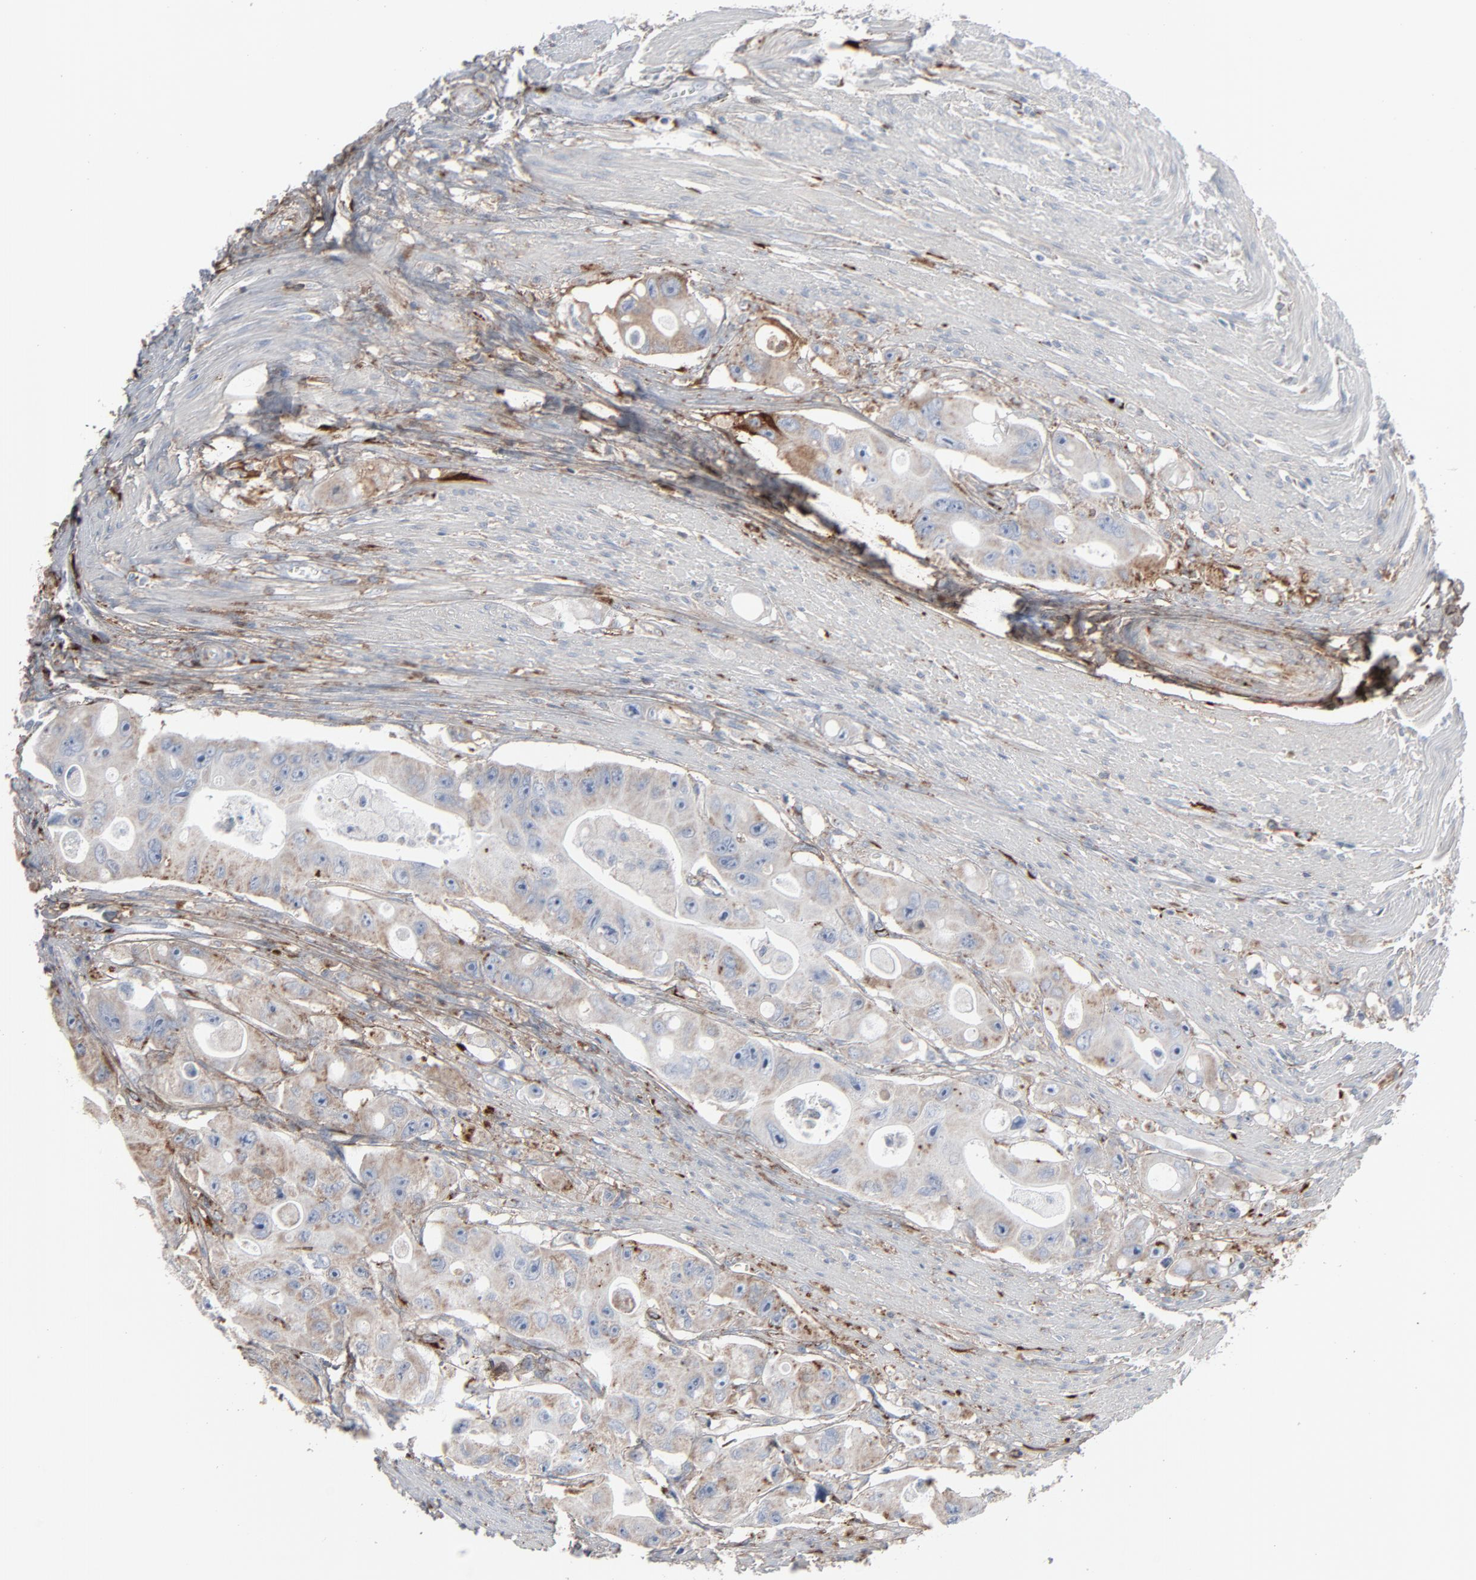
{"staining": {"intensity": "weak", "quantity": ">75%", "location": "cytoplasmic/membranous"}, "tissue": "colorectal cancer", "cell_type": "Tumor cells", "image_type": "cancer", "snomed": [{"axis": "morphology", "description": "Adenocarcinoma, NOS"}, {"axis": "topography", "description": "Colon"}], "caption": "A brown stain shows weak cytoplasmic/membranous staining of a protein in colorectal cancer tumor cells. (DAB (3,3'-diaminobenzidine) IHC with brightfield microscopy, high magnification).", "gene": "BGN", "patient": {"sex": "female", "age": 46}}